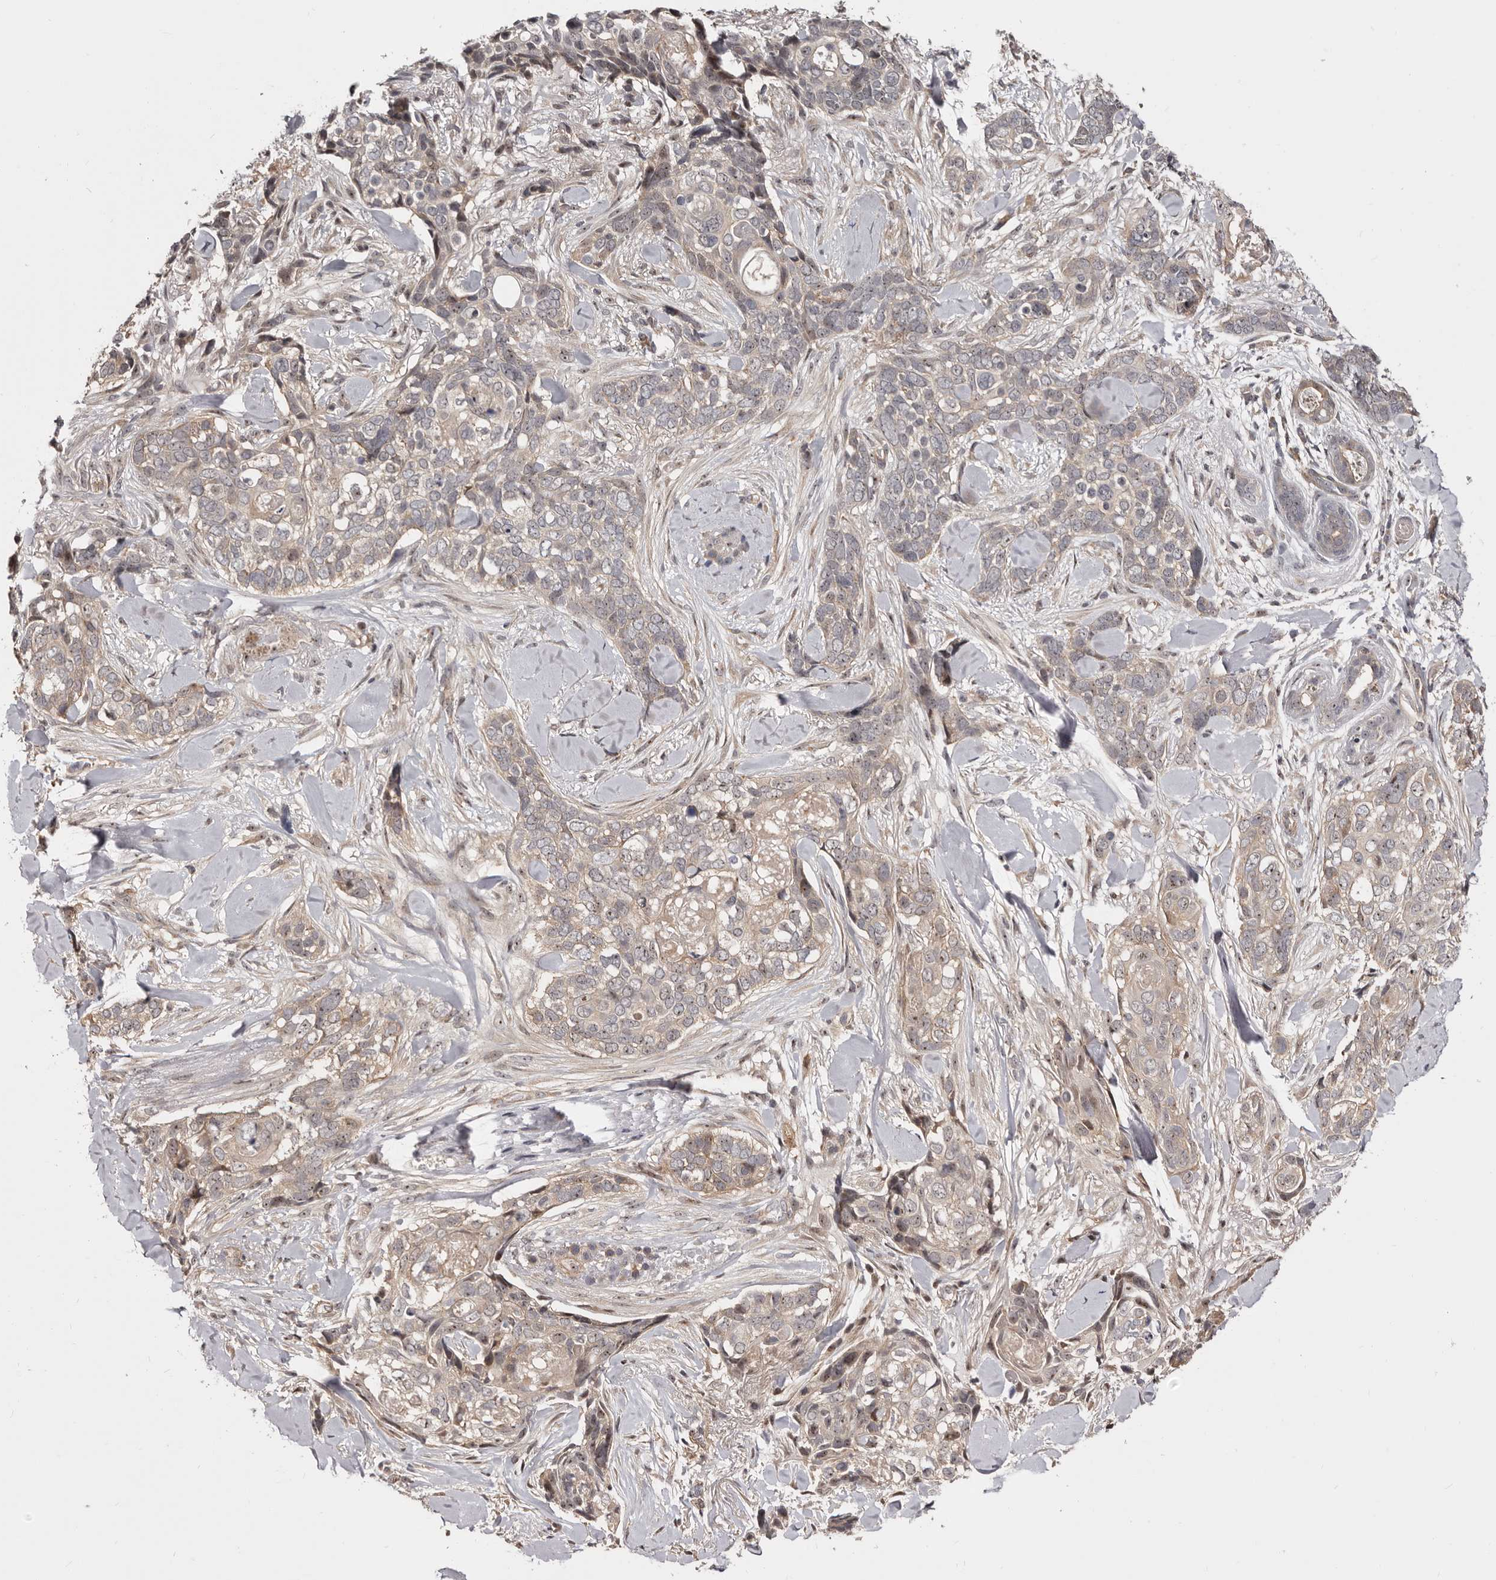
{"staining": {"intensity": "weak", "quantity": "<25%", "location": "cytoplasmic/membranous,nuclear"}, "tissue": "skin cancer", "cell_type": "Tumor cells", "image_type": "cancer", "snomed": [{"axis": "morphology", "description": "Basal cell carcinoma"}, {"axis": "topography", "description": "Skin"}], "caption": "Immunohistochemical staining of human skin basal cell carcinoma shows no significant staining in tumor cells.", "gene": "NOL12", "patient": {"sex": "female", "age": 82}}